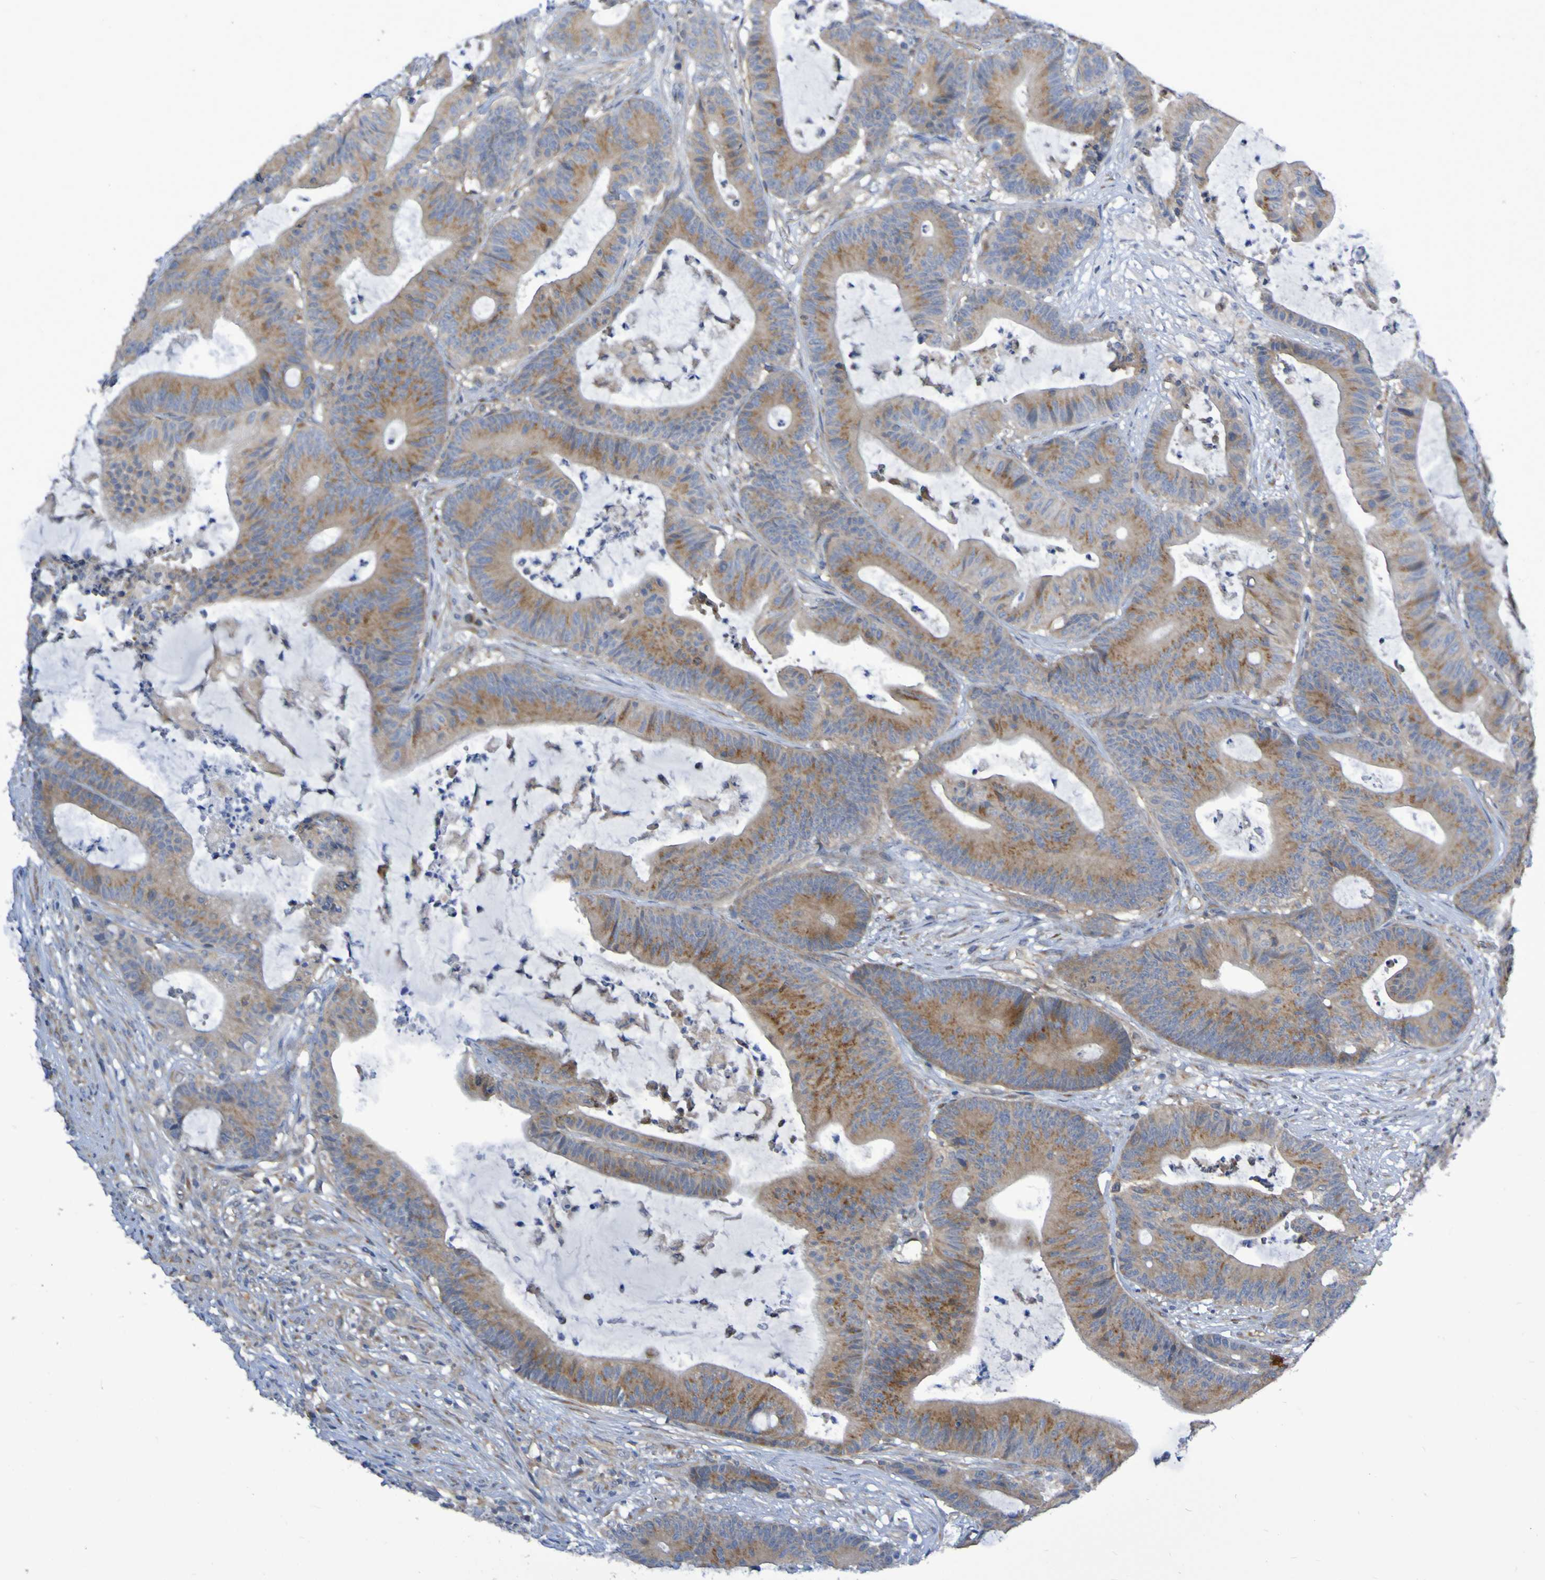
{"staining": {"intensity": "moderate", "quantity": ">75%", "location": "cytoplasmic/membranous"}, "tissue": "colorectal cancer", "cell_type": "Tumor cells", "image_type": "cancer", "snomed": [{"axis": "morphology", "description": "Adenocarcinoma, NOS"}, {"axis": "topography", "description": "Colon"}], "caption": "Colorectal cancer tissue reveals moderate cytoplasmic/membranous staining in approximately >75% of tumor cells", "gene": "LMBRD2", "patient": {"sex": "female", "age": 84}}